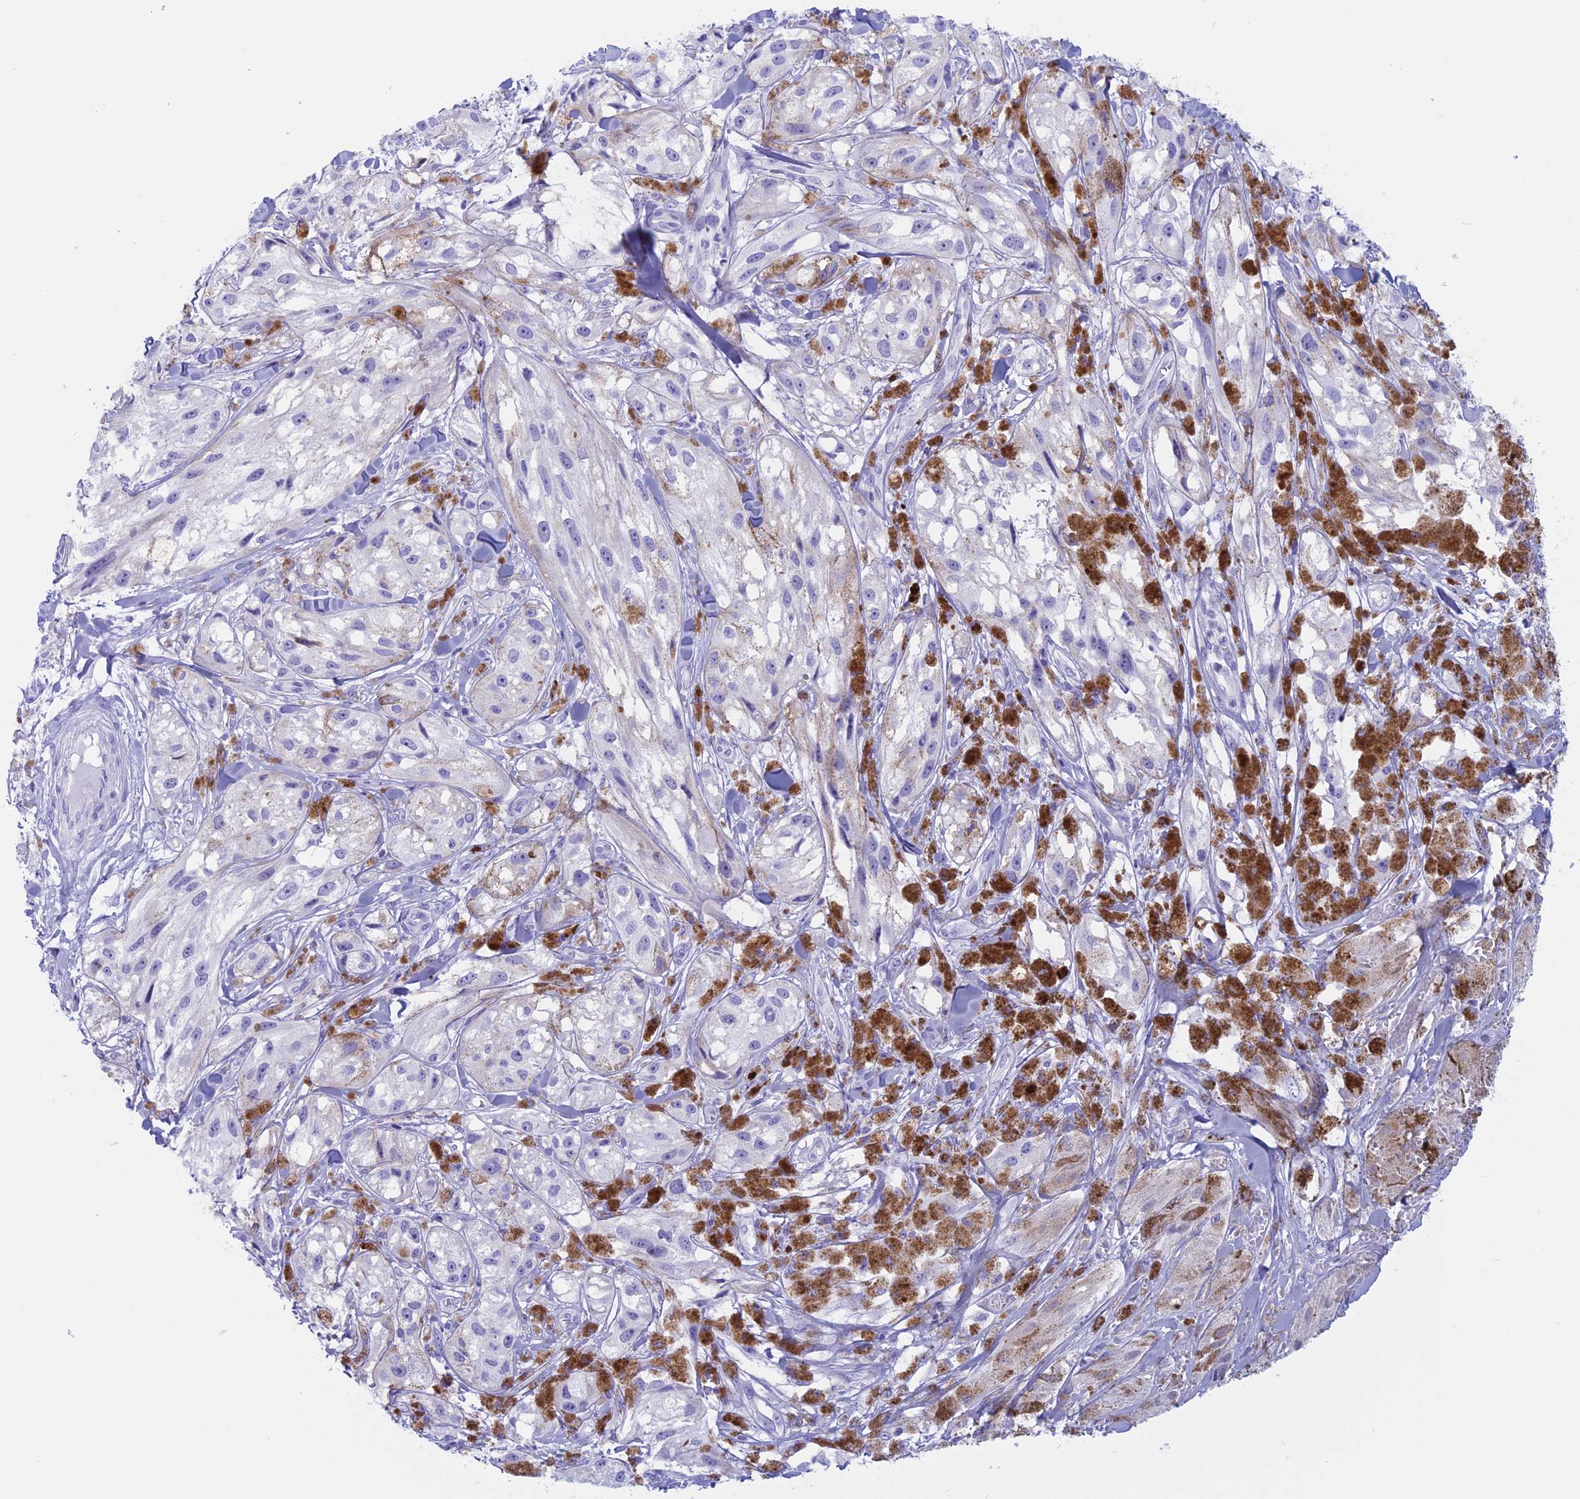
{"staining": {"intensity": "negative", "quantity": "none", "location": "none"}, "tissue": "melanoma", "cell_type": "Tumor cells", "image_type": "cancer", "snomed": [{"axis": "morphology", "description": "Malignant melanoma, NOS"}, {"axis": "topography", "description": "Skin"}], "caption": "Melanoma stained for a protein using immunohistochemistry (IHC) exhibits no expression tumor cells.", "gene": "RP1", "patient": {"sex": "male", "age": 88}}